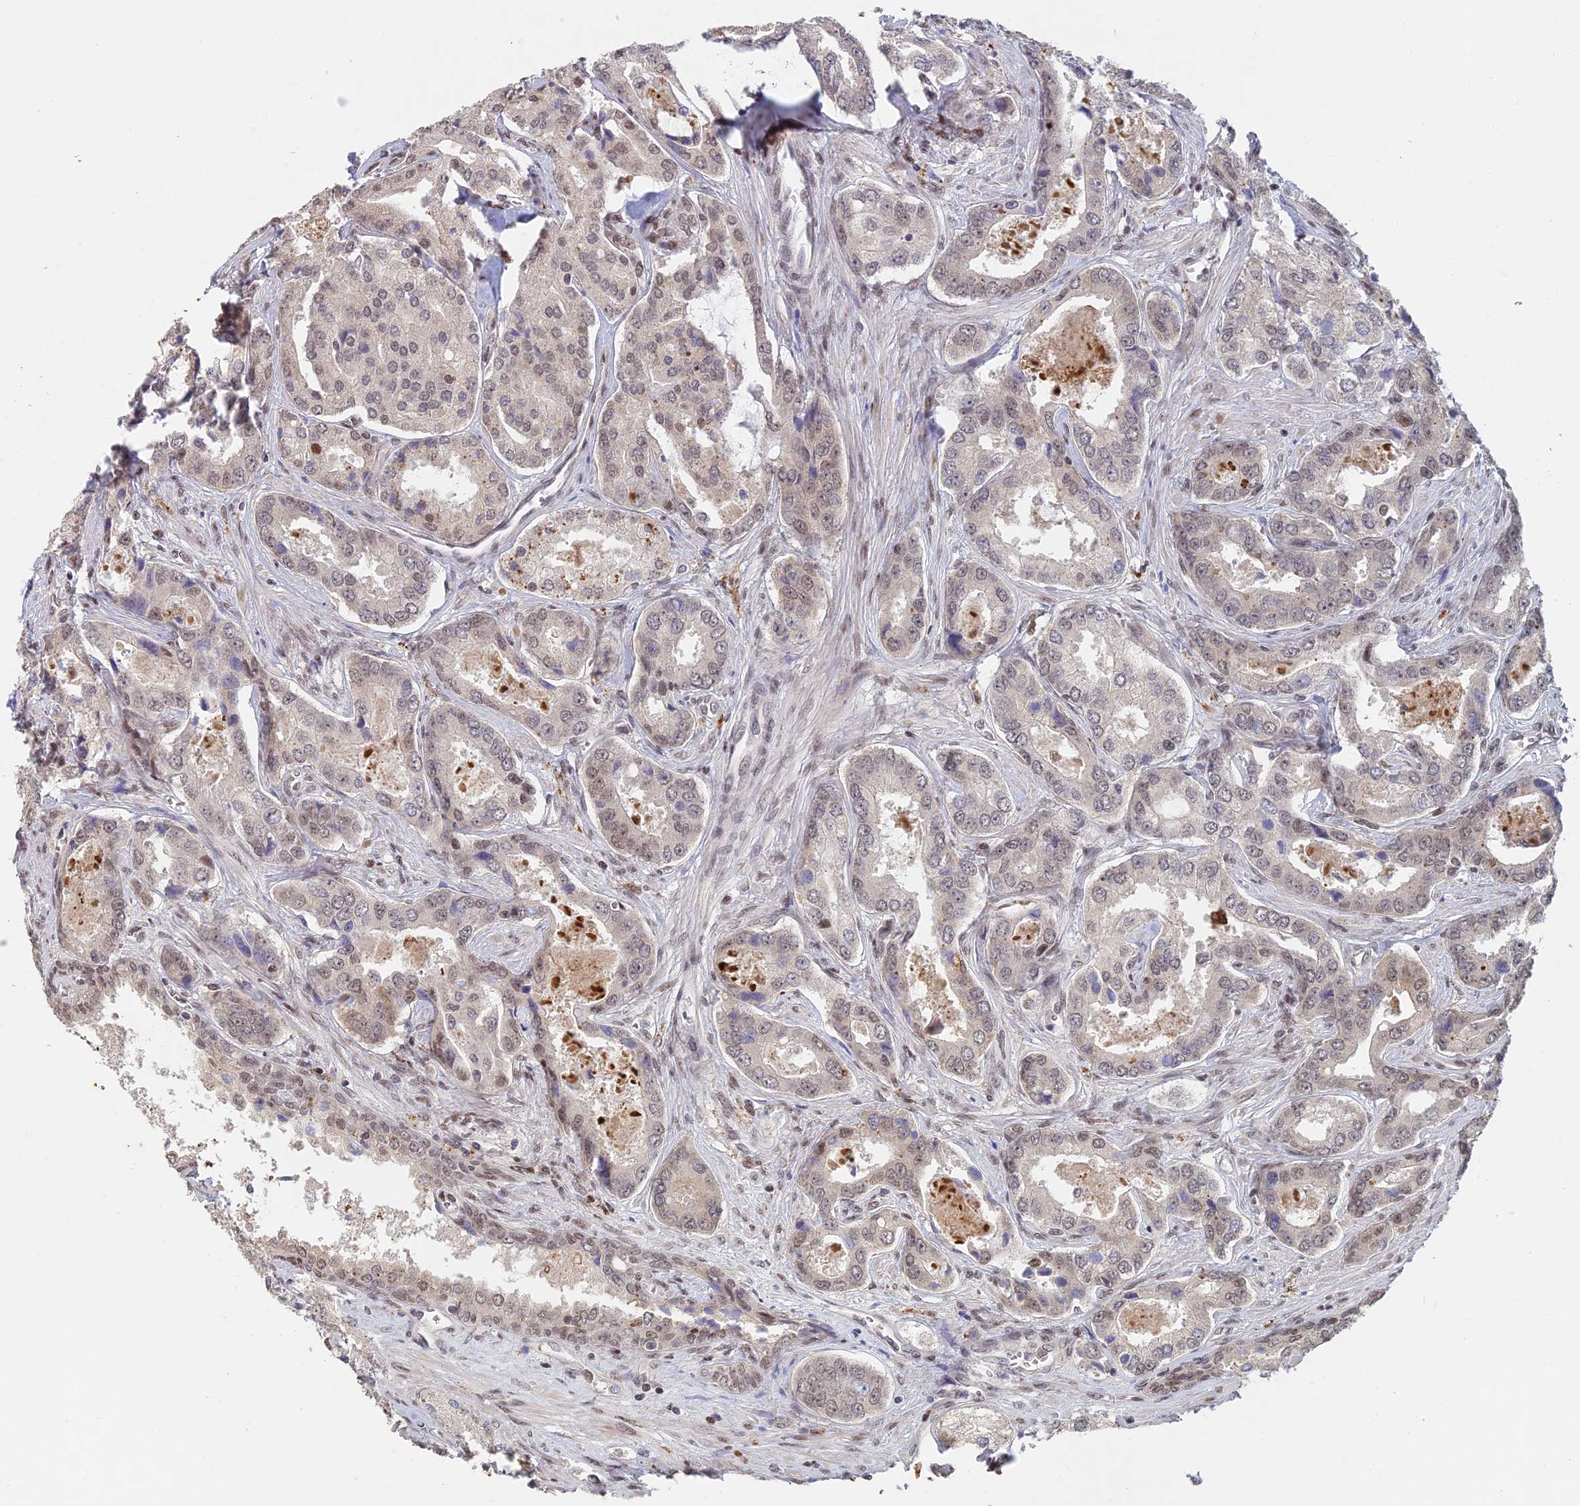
{"staining": {"intensity": "weak", "quantity": ">75%", "location": "nuclear"}, "tissue": "prostate cancer", "cell_type": "Tumor cells", "image_type": "cancer", "snomed": [{"axis": "morphology", "description": "Adenocarcinoma, Low grade"}, {"axis": "topography", "description": "Prostate"}], "caption": "There is low levels of weak nuclear staining in tumor cells of low-grade adenocarcinoma (prostate), as demonstrated by immunohistochemical staining (brown color).", "gene": "ABHD17A", "patient": {"sex": "male", "age": 68}}